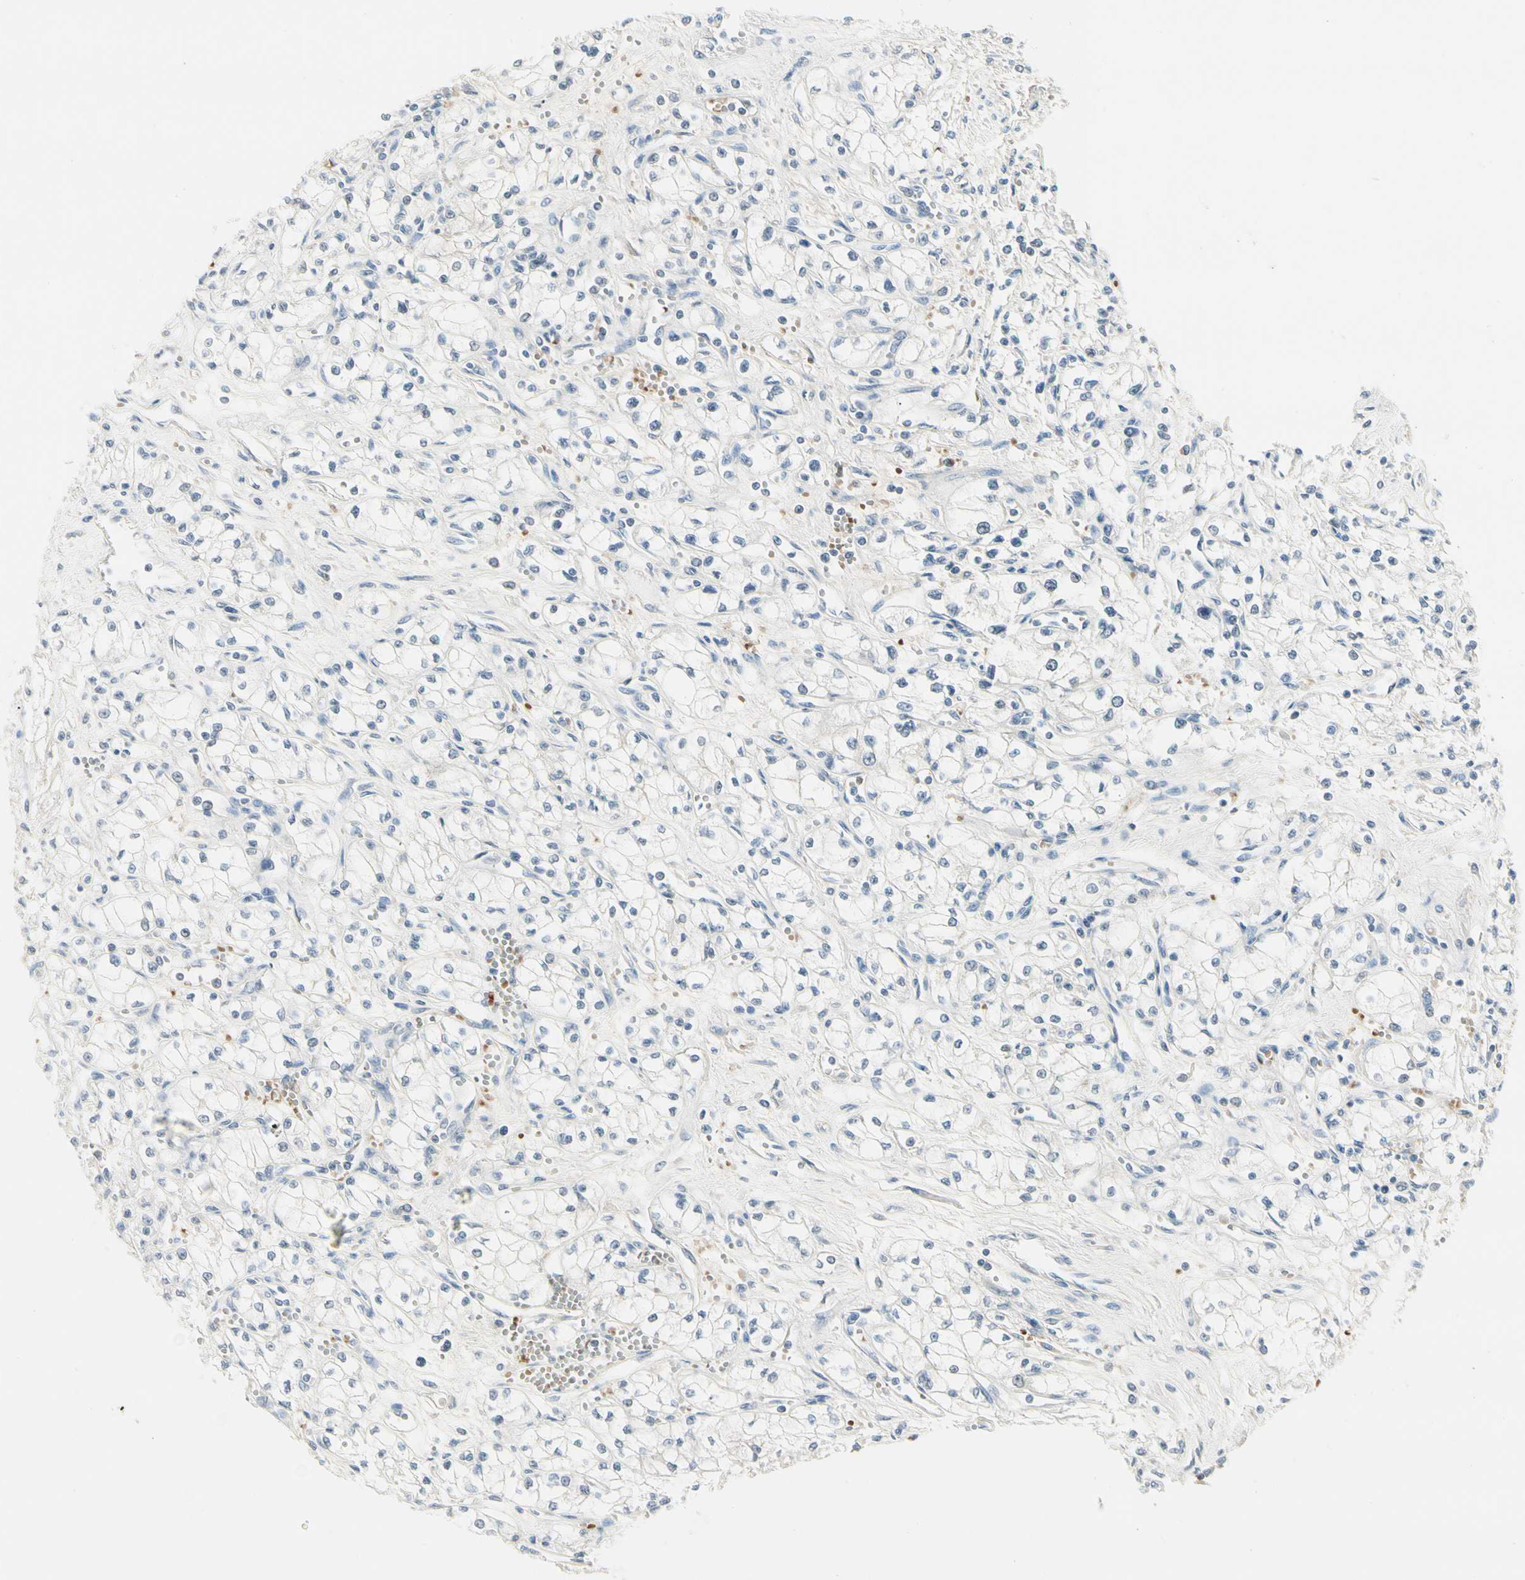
{"staining": {"intensity": "negative", "quantity": "none", "location": "none"}, "tissue": "renal cancer", "cell_type": "Tumor cells", "image_type": "cancer", "snomed": [{"axis": "morphology", "description": "Normal tissue, NOS"}, {"axis": "morphology", "description": "Adenocarcinoma, NOS"}, {"axis": "topography", "description": "Kidney"}], "caption": "This is an immunohistochemistry (IHC) histopathology image of human renal cancer (adenocarcinoma). There is no expression in tumor cells.", "gene": "CA1", "patient": {"sex": "male", "age": 59}}